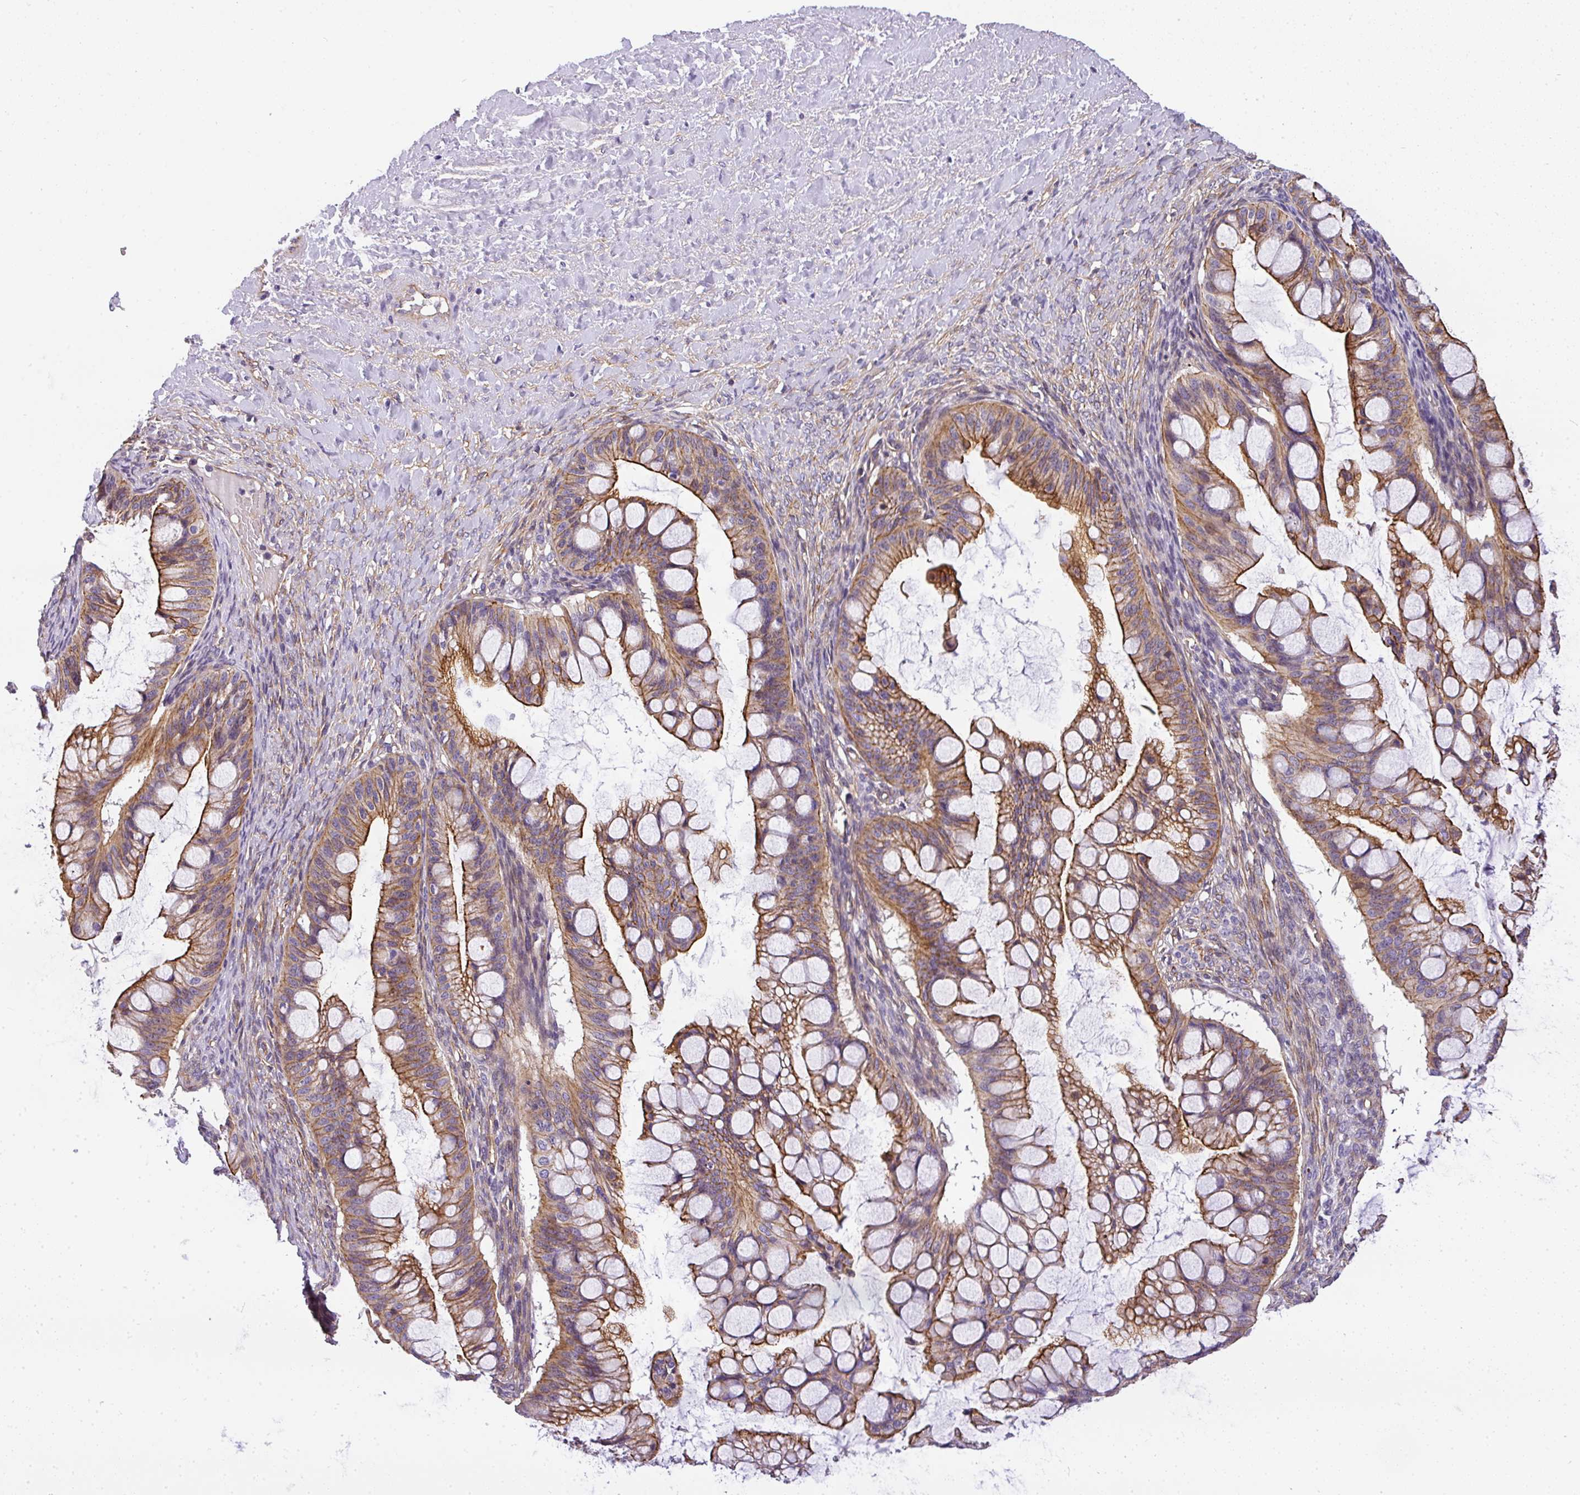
{"staining": {"intensity": "moderate", "quantity": ">75%", "location": "cytoplasmic/membranous"}, "tissue": "ovarian cancer", "cell_type": "Tumor cells", "image_type": "cancer", "snomed": [{"axis": "morphology", "description": "Cystadenocarcinoma, mucinous, NOS"}, {"axis": "topography", "description": "Ovary"}], "caption": "Protein staining shows moderate cytoplasmic/membranous positivity in about >75% of tumor cells in mucinous cystadenocarcinoma (ovarian).", "gene": "OR11H4", "patient": {"sex": "female", "age": 73}}